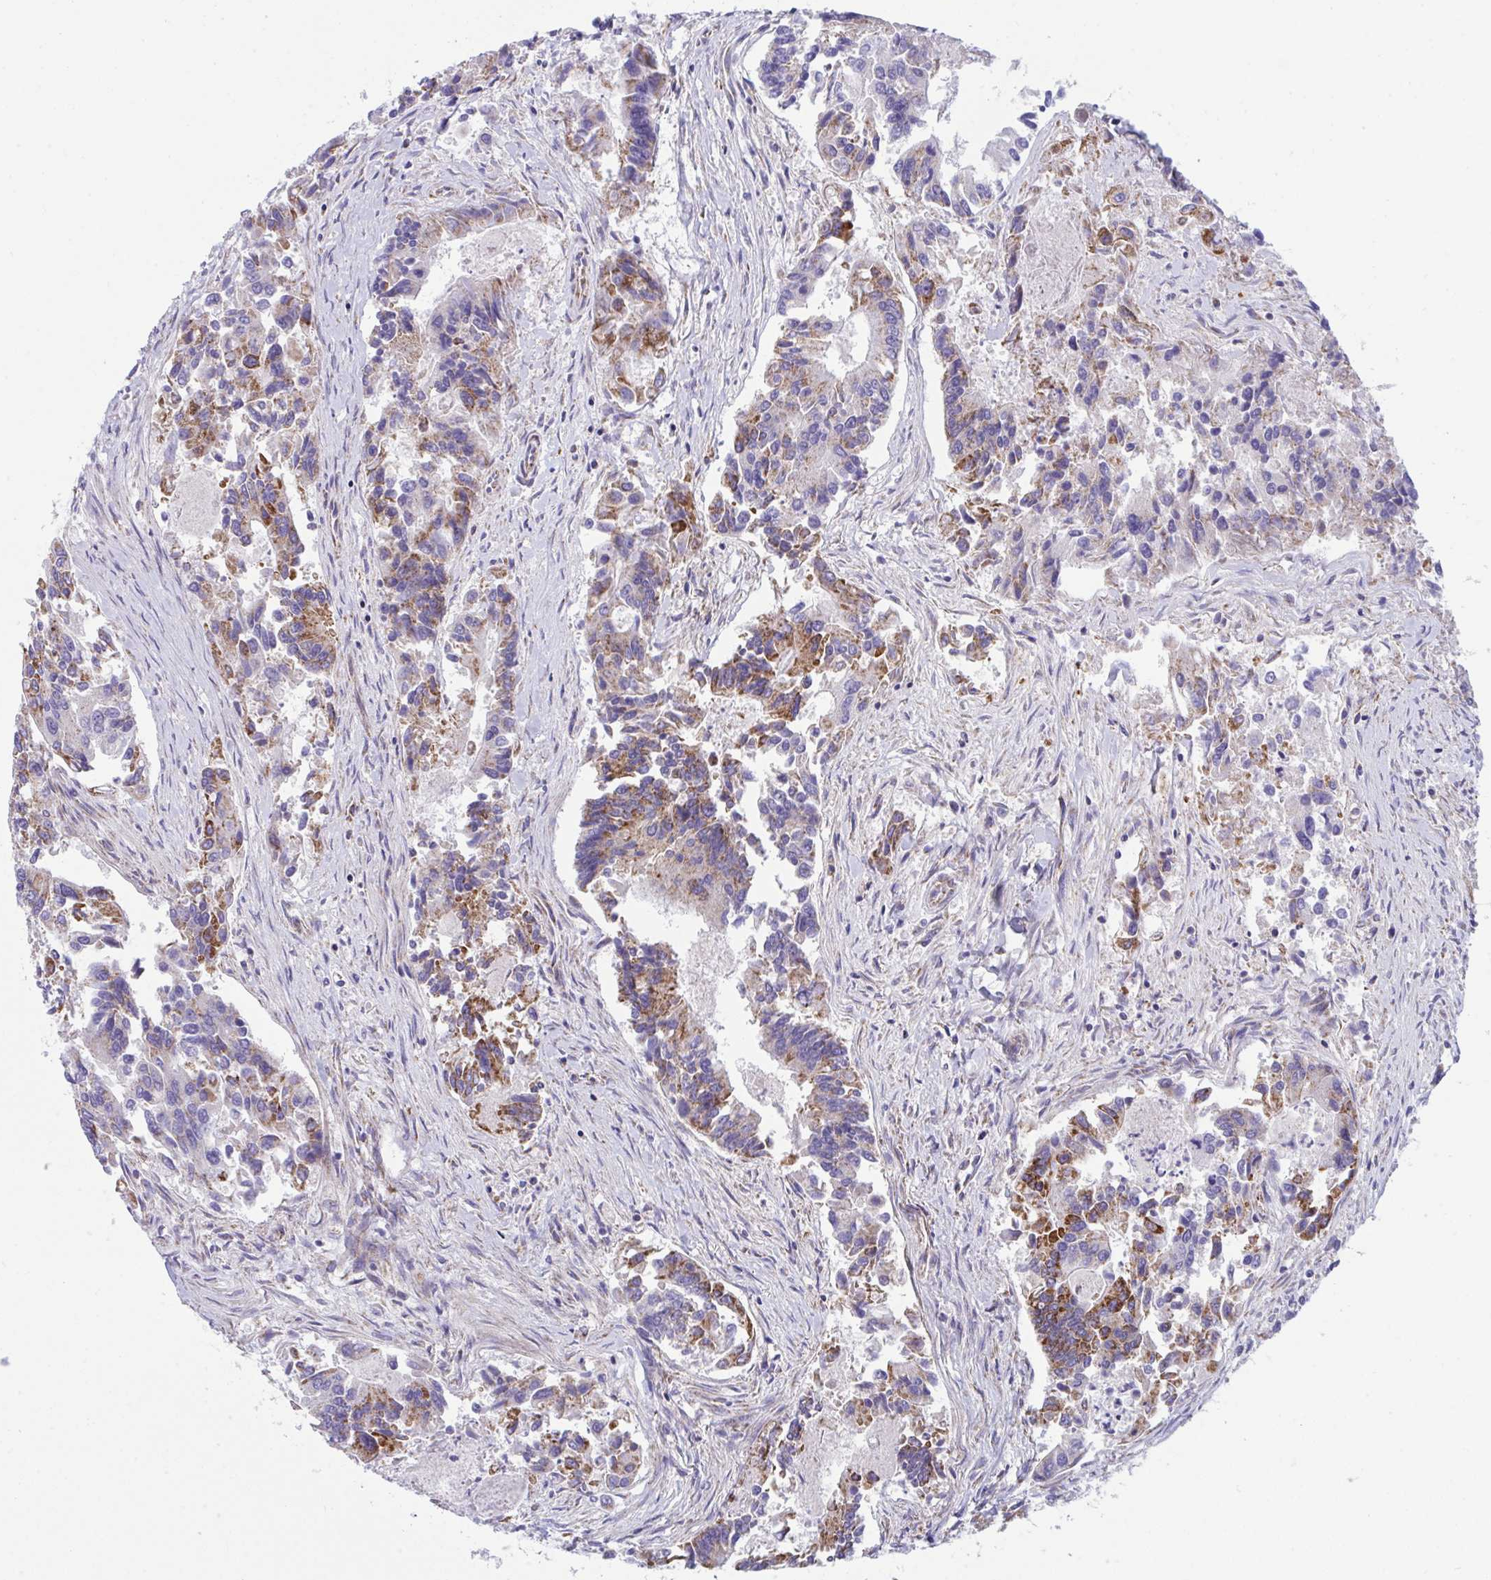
{"staining": {"intensity": "moderate", "quantity": "25%-75%", "location": "cytoplasmic/membranous"}, "tissue": "colorectal cancer", "cell_type": "Tumor cells", "image_type": "cancer", "snomed": [{"axis": "morphology", "description": "Adenocarcinoma, NOS"}, {"axis": "topography", "description": "Colon"}], "caption": "Immunohistochemical staining of human colorectal cancer shows medium levels of moderate cytoplasmic/membranous protein positivity in about 25%-75% of tumor cells. The staining is performed using DAB (3,3'-diaminobenzidine) brown chromogen to label protein expression. The nuclei are counter-stained blue using hematoxylin.", "gene": "DTX3", "patient": {"sex": "female", "age": 67}}